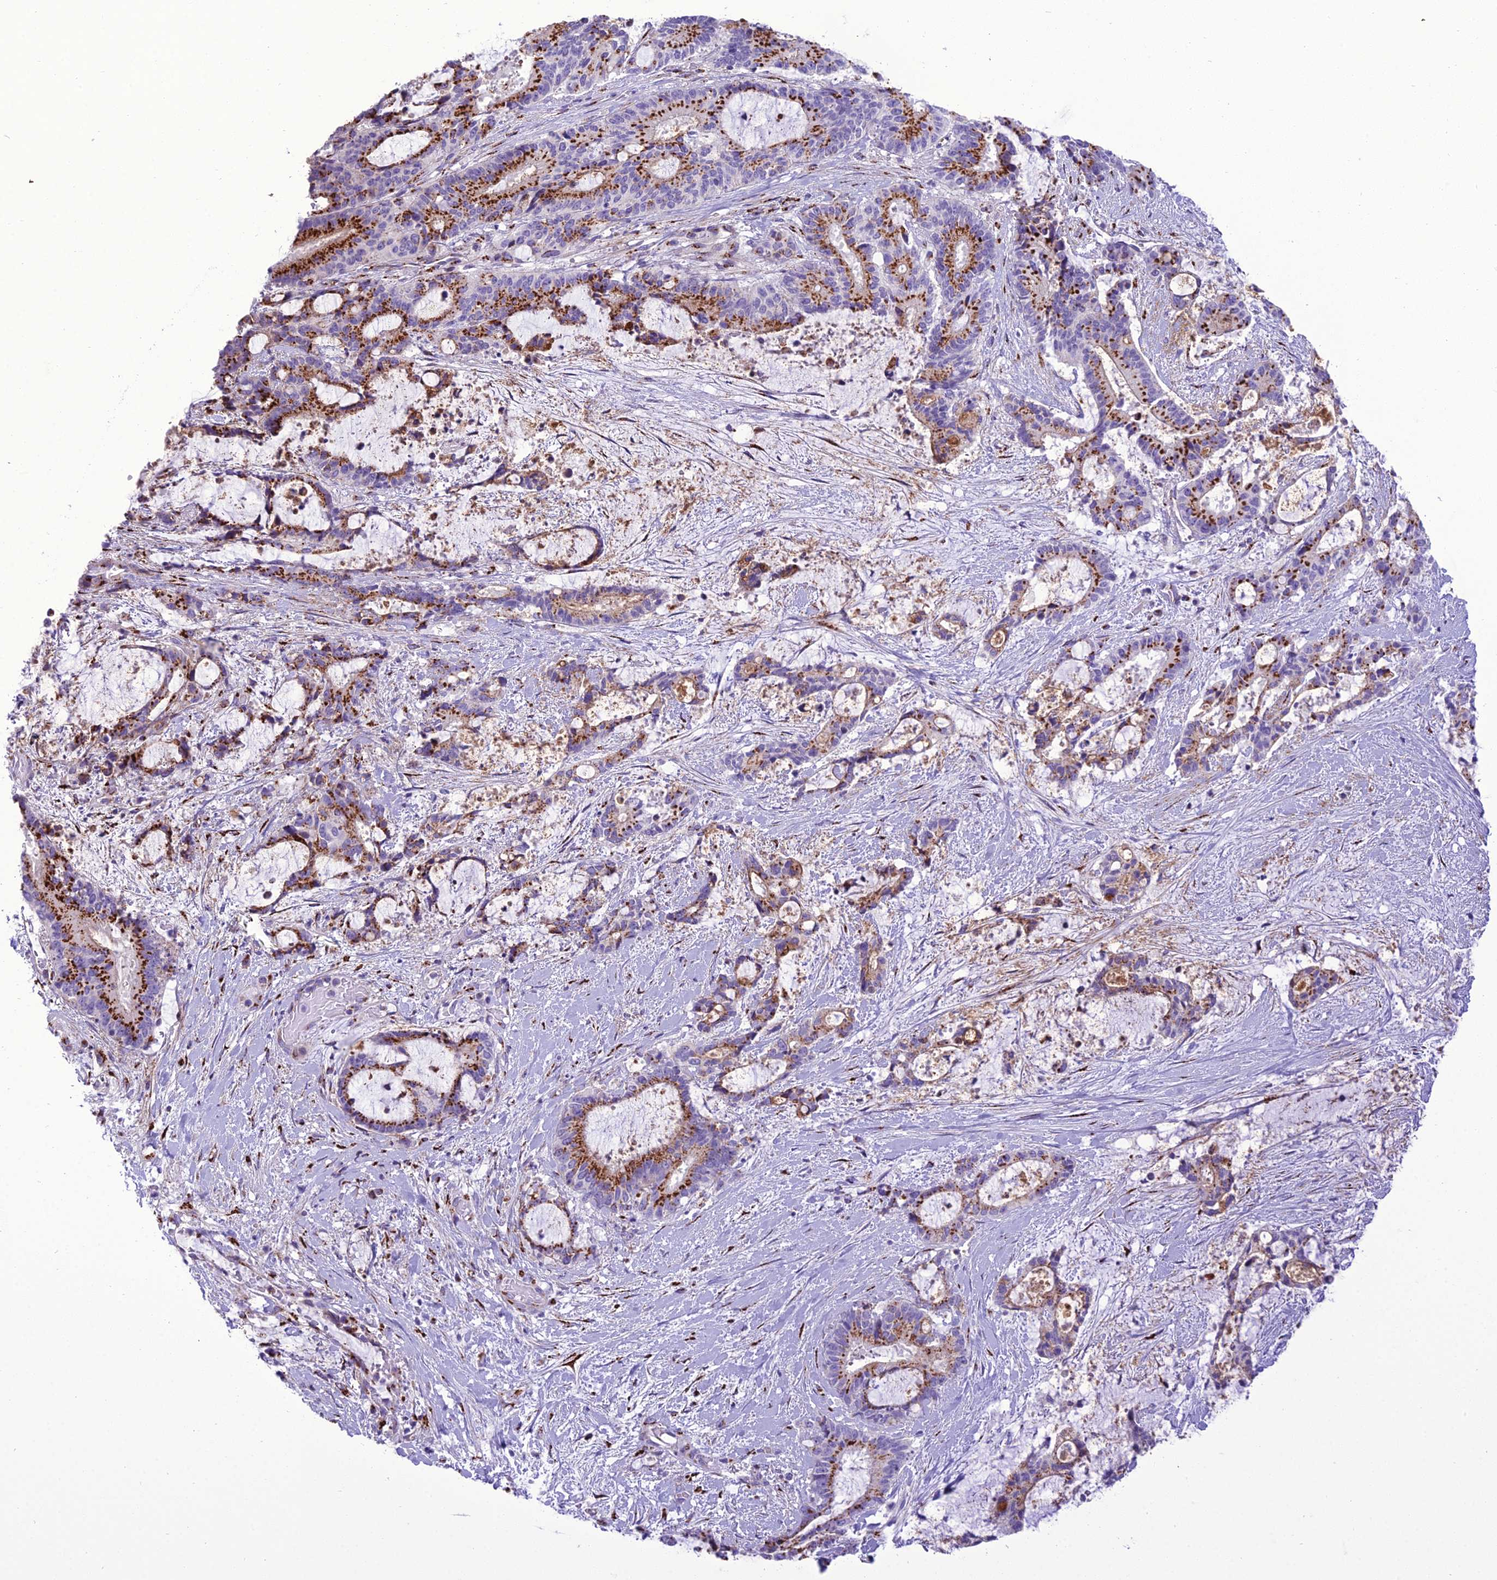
{"staining": {"intensity": "strong", "quantity": ">75%", "location": "cytoplasmic/membranous"}, "tissue": "liver cancer", "cell_type": "Tumor cells", "image_type": "cancer", "snomed": [{"axis": "morphology", "description": "Normal tissue, NOS"}, {"axis": "morphology", "description": "Cholangiocarcinoma"}, {"axis": "topography", "description": "Liver"}, {"axis": "topography", "description": "Peripheral nerve tissue"}], "caption": "Protein staining of liver cancer (cholangiocarcinoma) tissue reveals strong cytoplasmic/membranous positivity in approximately >75% of tumor cells.", "gene": "GOLM2", "patient": {"sex": "female", "age": 73}}